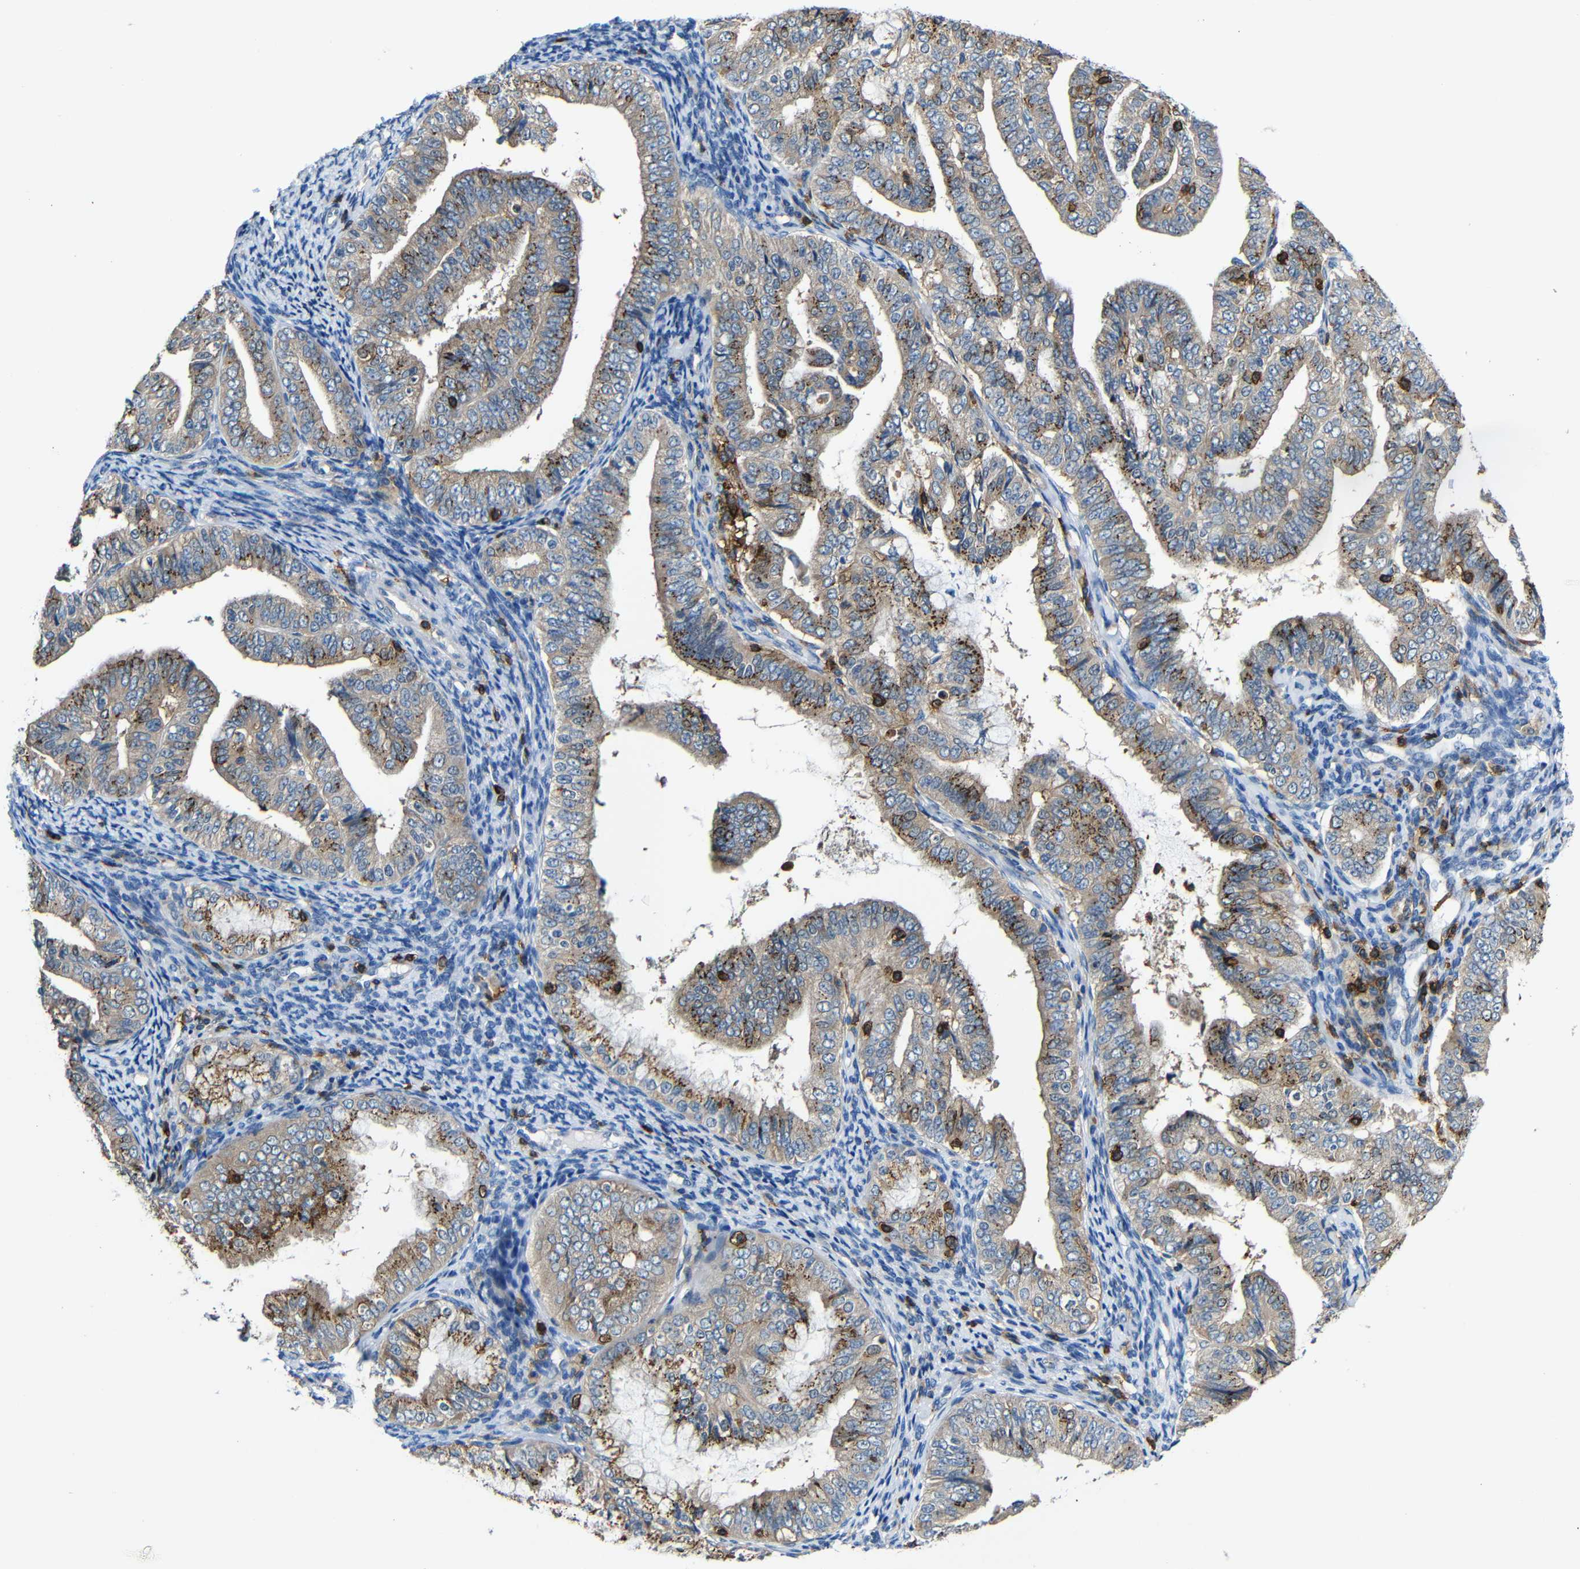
{"staining": {"intensity": "moderate", "quantity": ">75%", "location": "cytoplasmic/membranous"}, "tissue": "endometrial cancer", "cell_type": "Tumor cells", "image_type": "cancer", "snomed": [{"axis": "morphology", "description": "Adenocarcinoma, NOS"}, {"axis": "topography", "description": "Endometrium"}], "caption": "A micrograph showing moderate cytoplasmic/membranous staining in approximately >75% of tumor cells in endometrial cancer (adenocarcinoma), as visualized by brown immunohistochemical staining.", "gene": "P2RY12", "patient": {"sex": "female", "age": 63}}